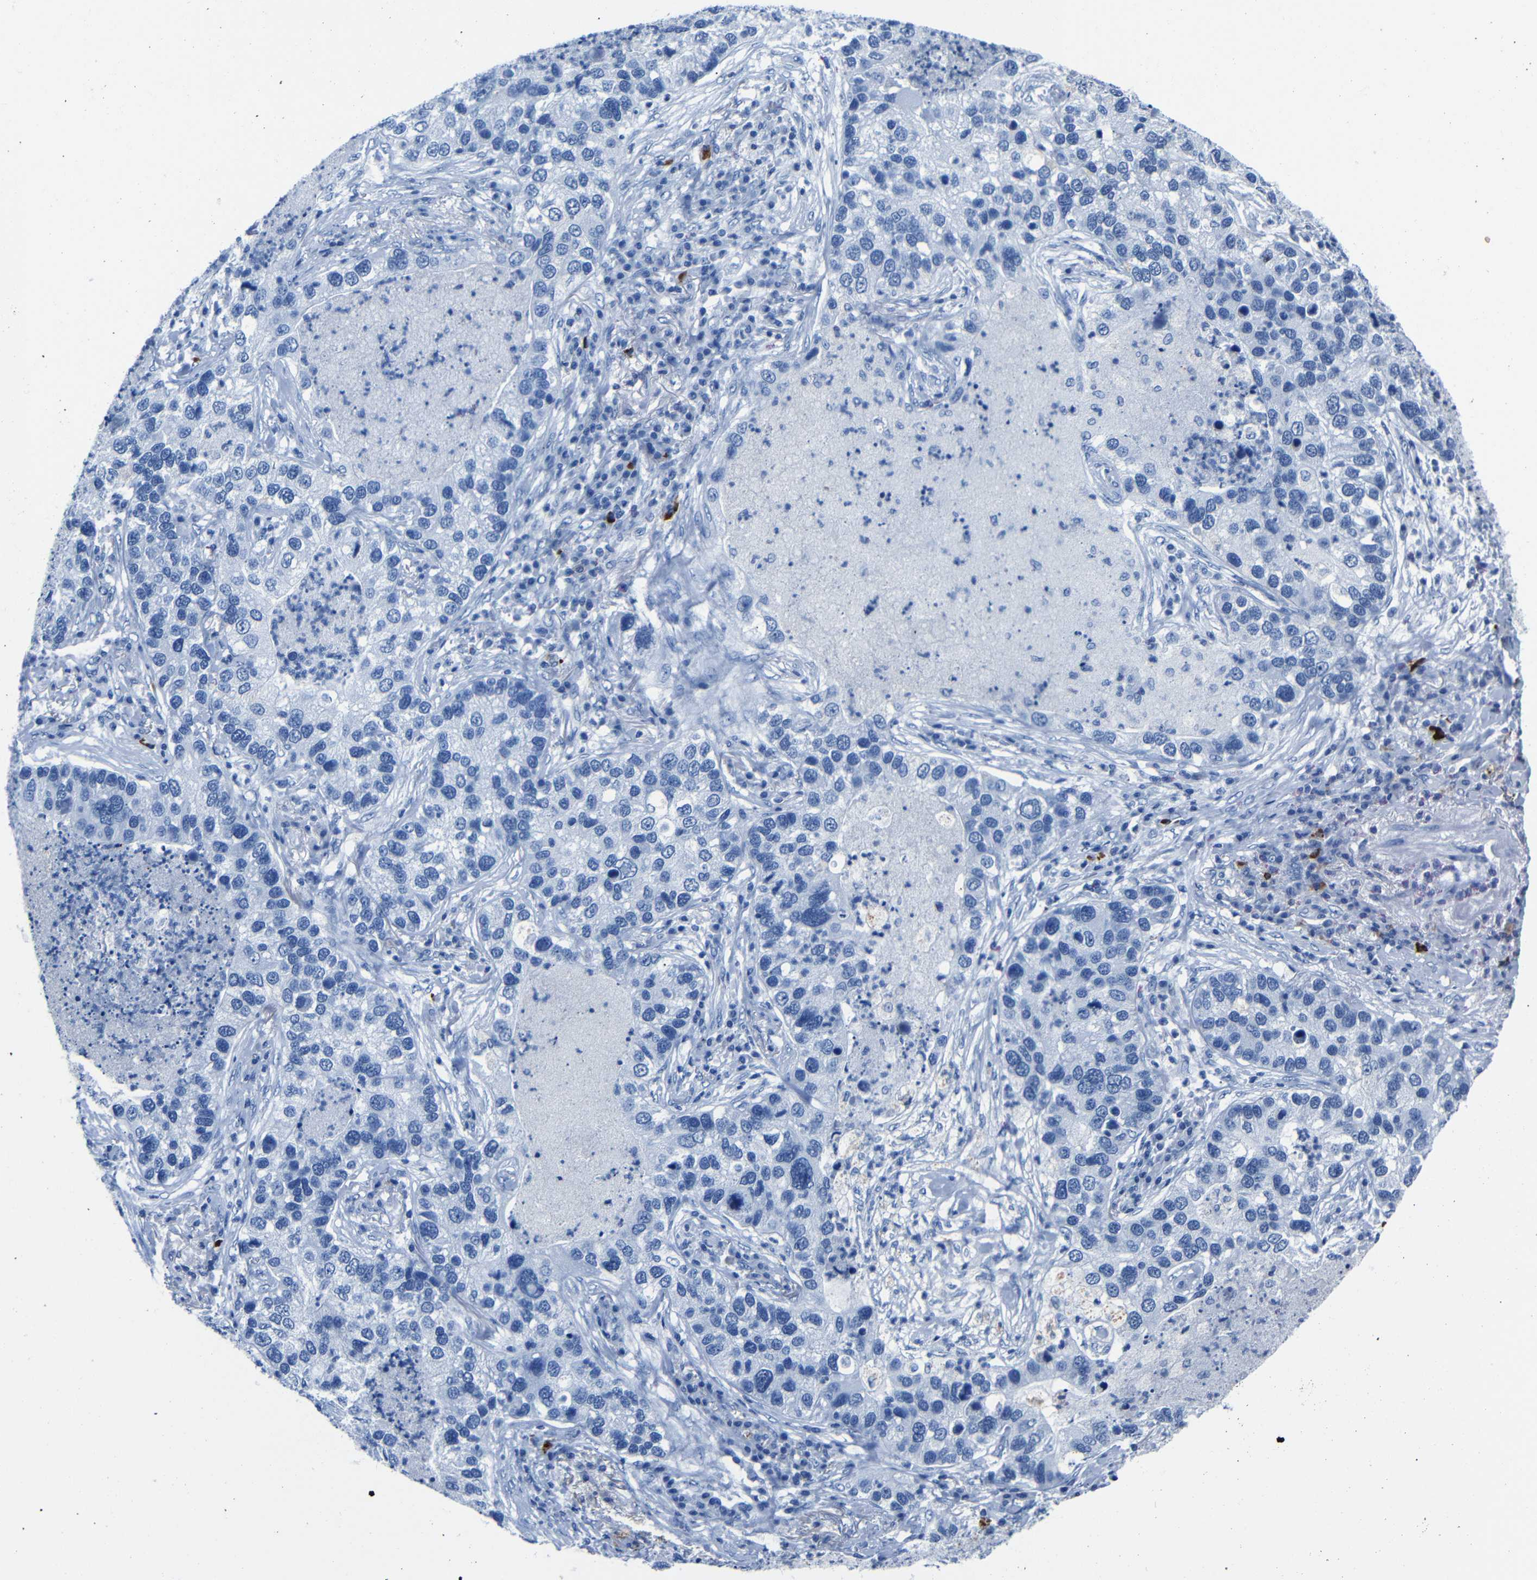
{"staining": {"intensity": "negative", "quantity": "none", "location": "none"}, "tissue": "lung cancer", "cell_type": "Tumor cells", "image_type": "cancer", "snomed": [{"axis": "morphology", "description": "Normal tissue, NOS"}, {"axis": "morphology", "description": "Adenocarcinoma, NOS"}, {"axis": "topography", "description": "Bronchus"}, {"axis": "topography", "description": "Lung"}], "caption": "High magnification brightfield microscopy of lung adenocarcinoma stained with DAB (brown) and counterstained with hematoxylin (blue): tumor cells show no significant staining.", "gene": "CLDN11", "patient": {"sex": "male", "age": 54}}